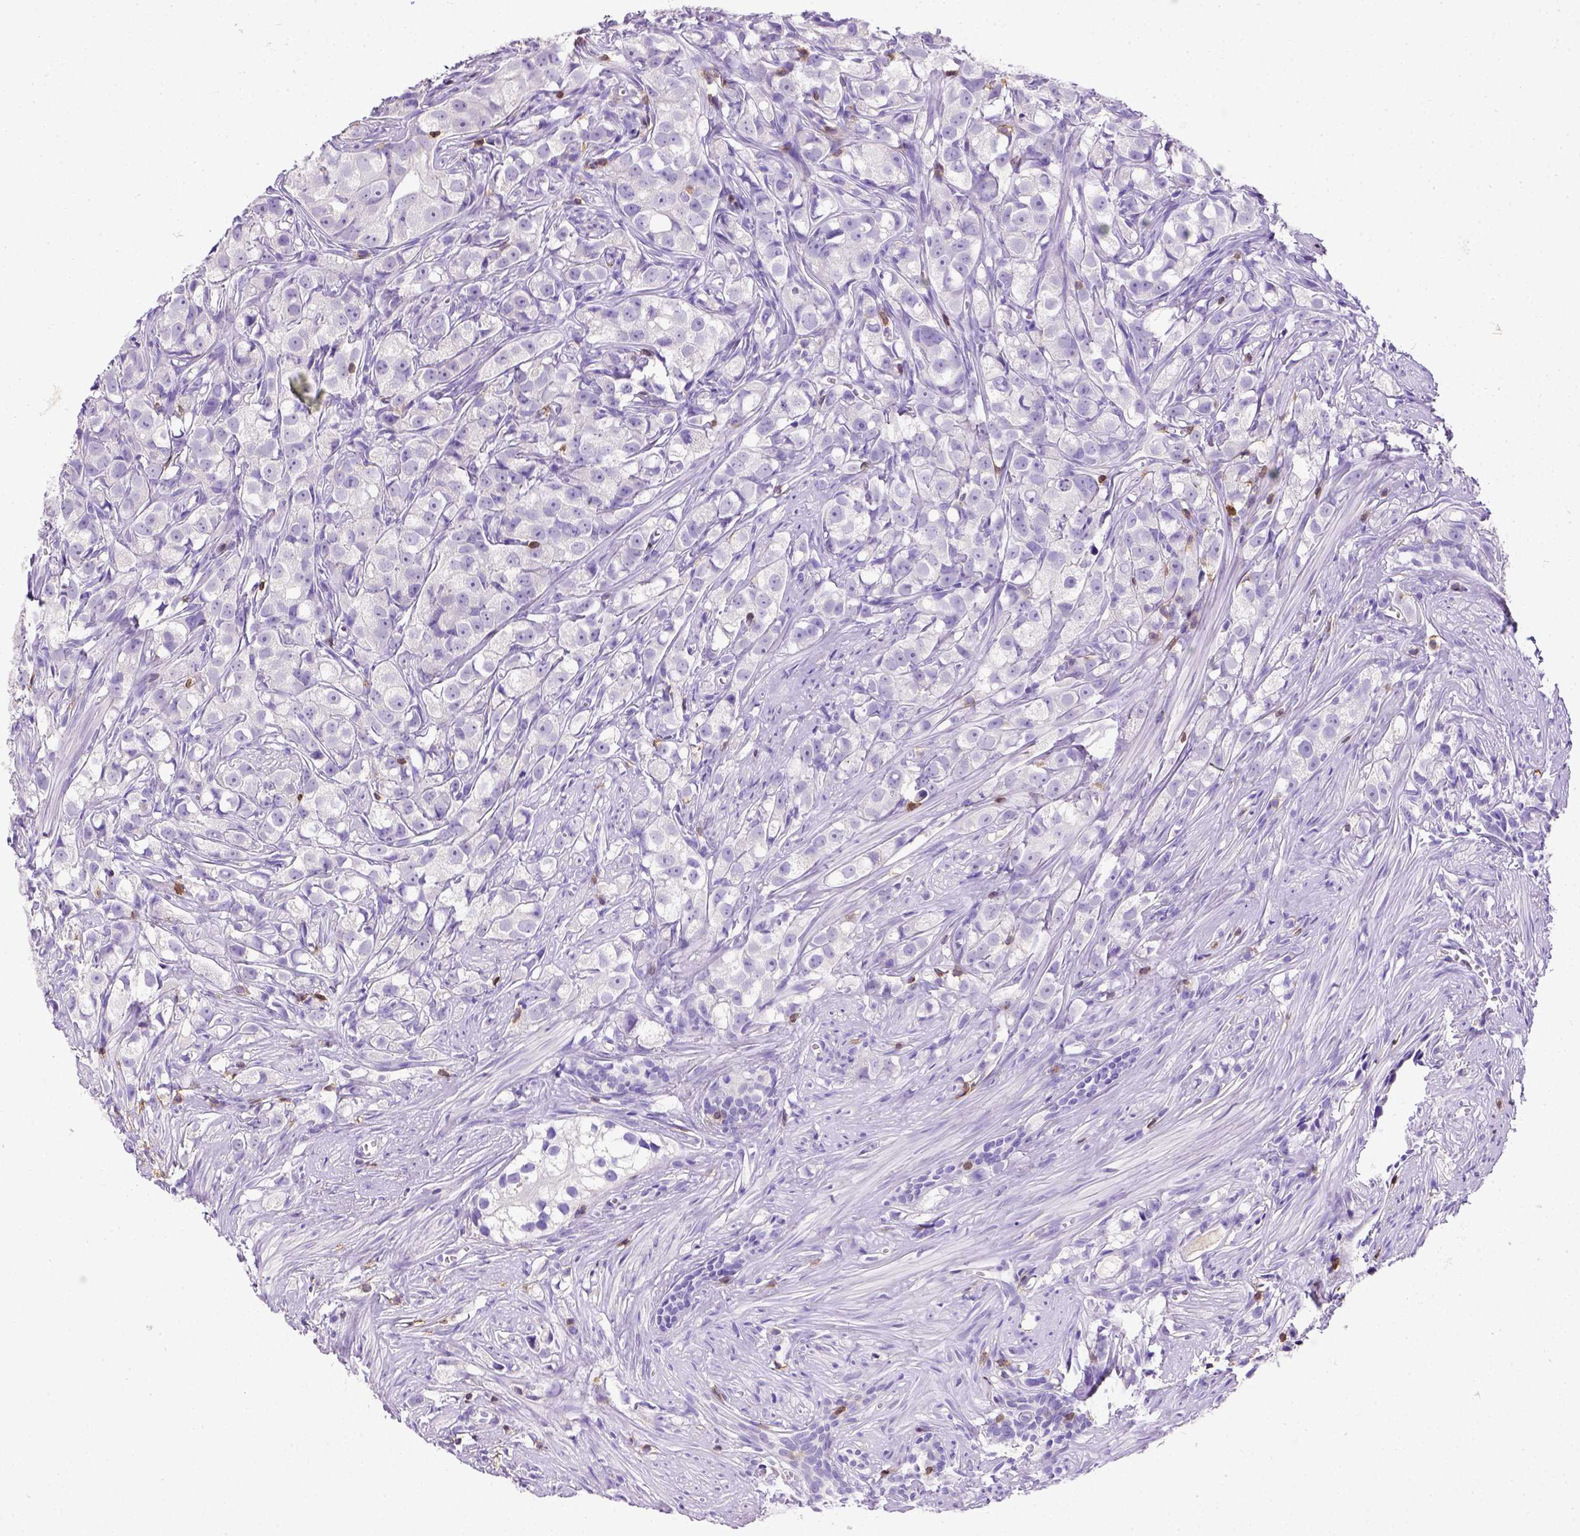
{"staining": {"intensity": "negative", "quantity": "none", "location": "none"}, "tissue": "prostate cancer", "cell_type": "Tumor cells", "image_type": "cancer", "snomed": [{"axis": "morphology", "description": "Adenocarcinoma, High grade"}, {"axis": "topography", "description": "Prostate"}], "caption": "Immunohistochemical staining of human prostate cancer shows no significant staining in tumor cells. (Brightfield microscopy of DAB (3,3'-diaminobenzidine) immunohistochemistry (IHC) at high magnification).", "gene": "CD3E", "patient": {"sex": "male", "age": 68}}